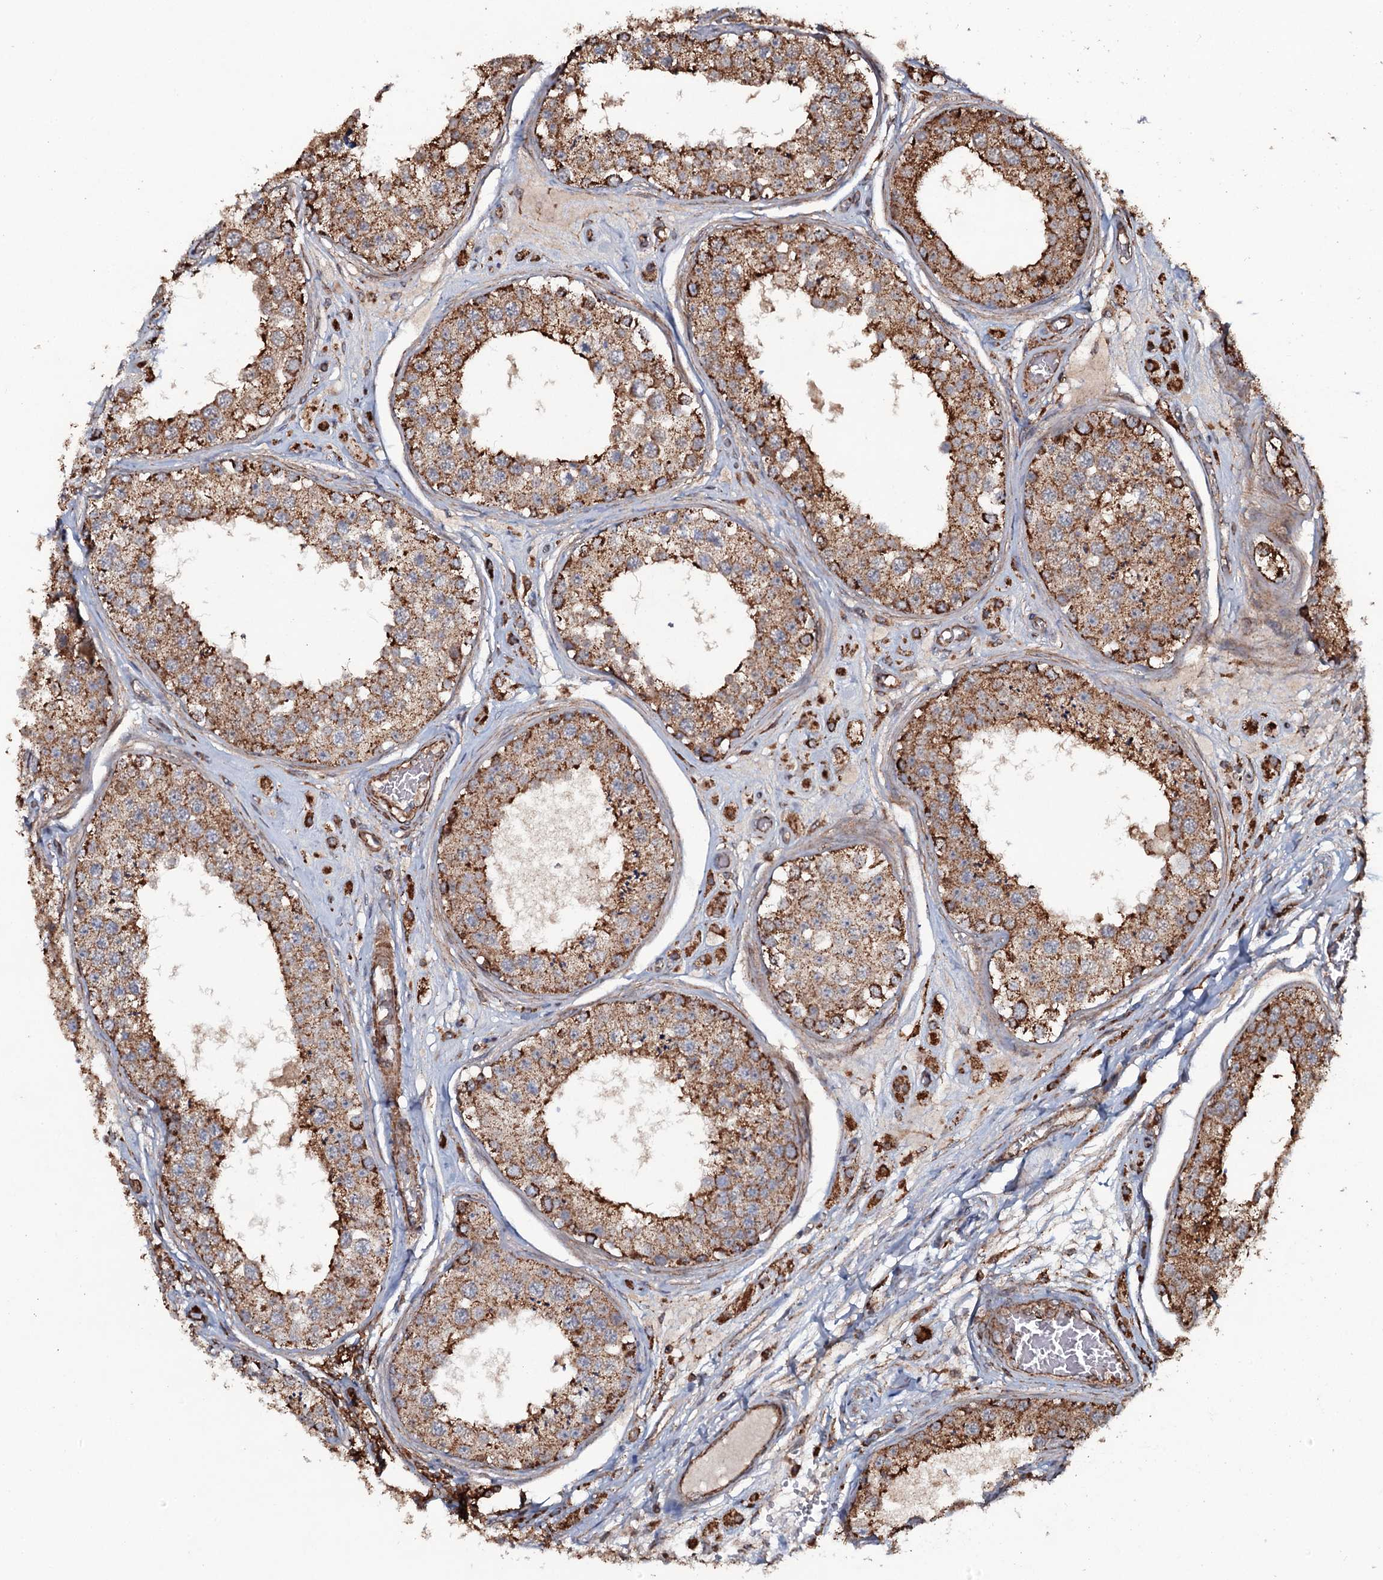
{"staining": {"intensity": "moderate", "quantity": ">75%", "location": "cytoplasmic/membranous"}, "tissue": "testis", "cell_type": "Cells in seminiferous ducts", "image_type": "normal", "snomed": [{"axis": "morphology", "description": "Normal tissue, NOS"}, {"axis": "topography", "description": "Testis"}], "caption": "Moderate cytoplasmic/membranous staining for a protein is identified in about >75% of cells in seminiferous ducts of normal testis using immunohistochemistry (IHC).", "gene": "VWA8", "patient": {"sex": "male", "age": 25}}